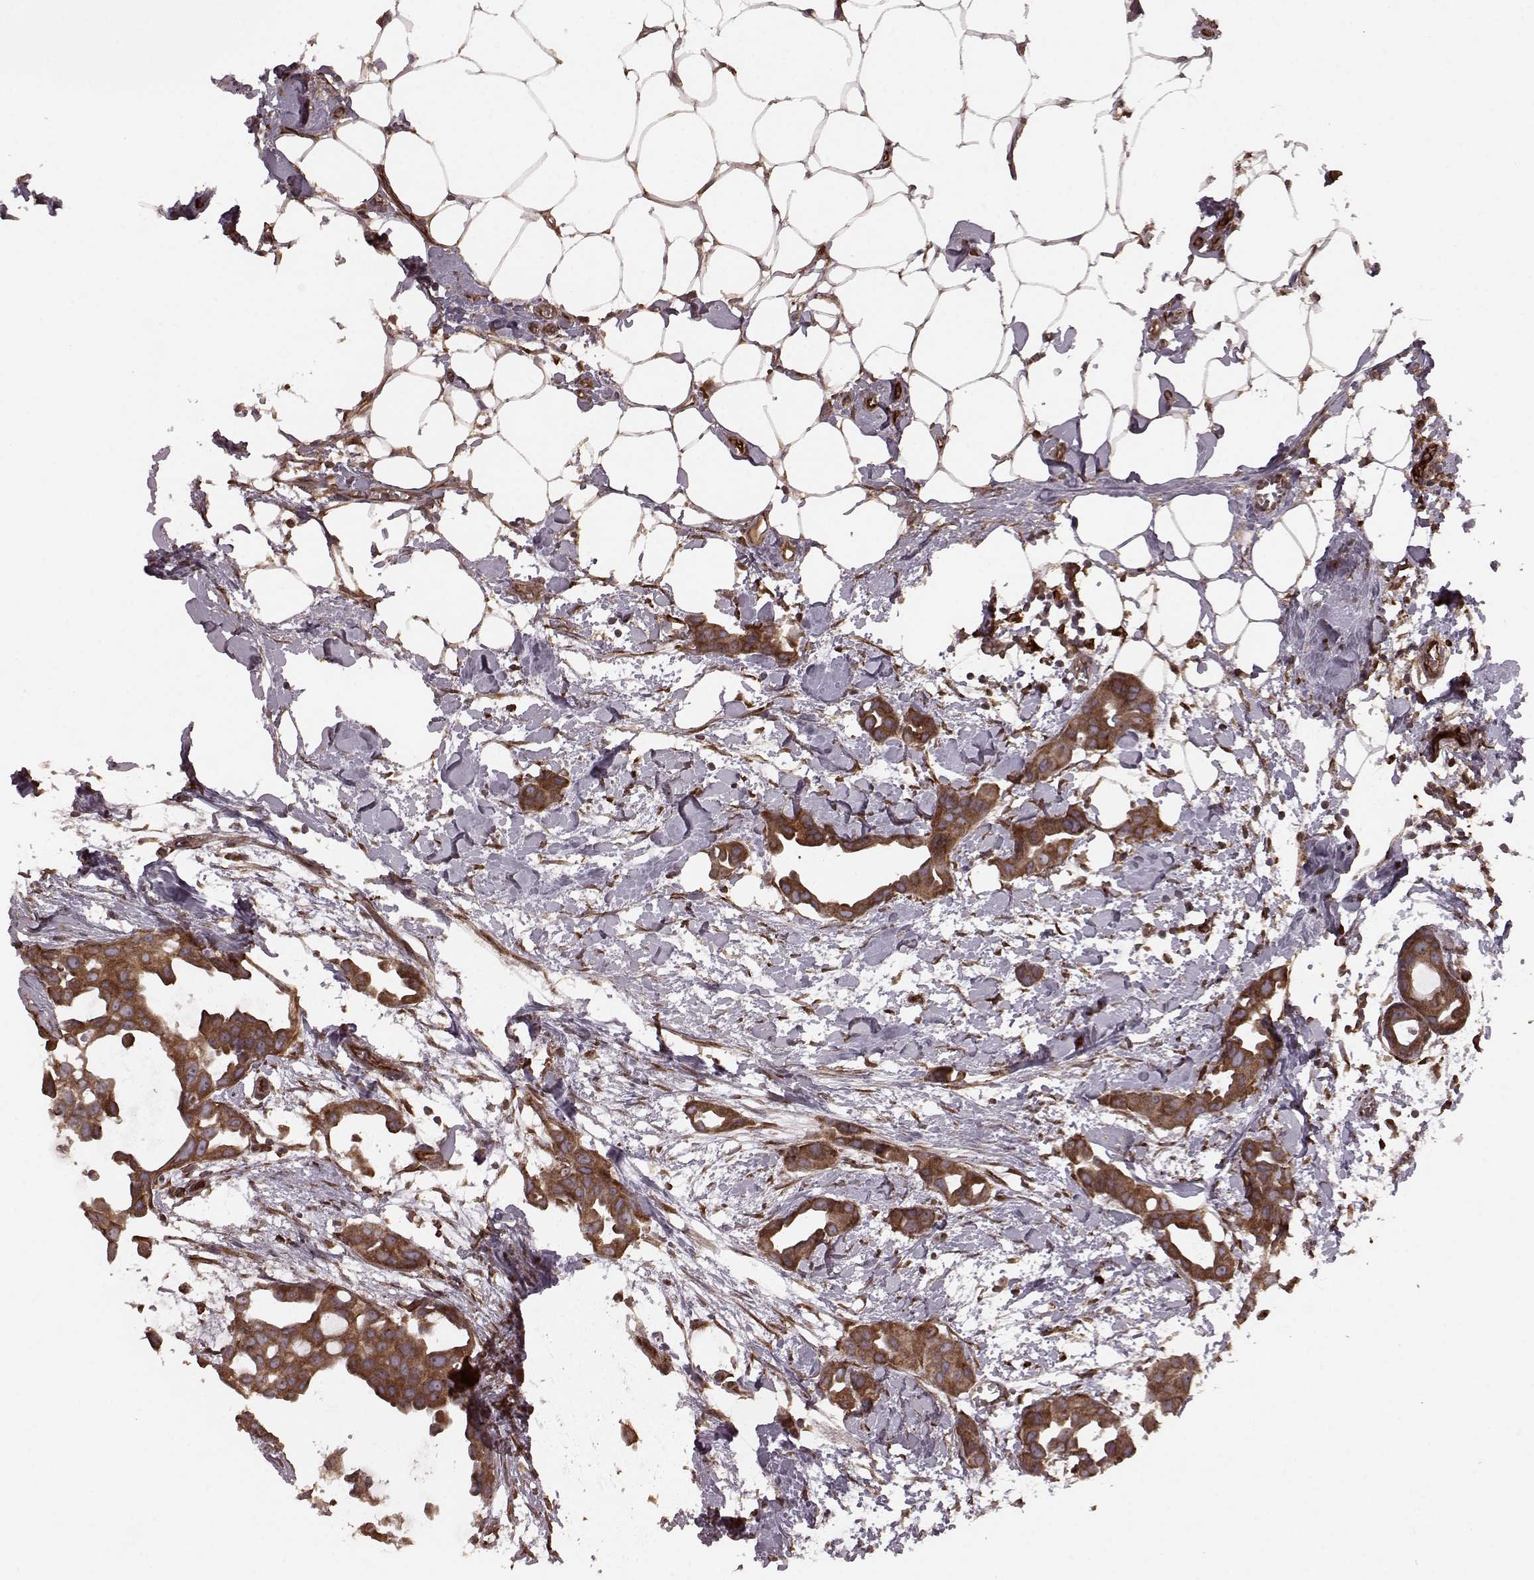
{"staining": {"intensity": "strong", "quantity": ">75%", "location": "cytoplasmic/membranous"}, "tissue": "breast cancer", "cell_type": "Tumor cells", "image_type": "cancer", "snomed": [{"axis": "morphology", "description": "Duct carcinoma"}, {"axis": "topography", "description": "Breast"}], "caption": "Human invasive ductal carcinoma (breast) stained for a protein (brown) displays strong cytoplasmic/membranous positive staining in approximately >75% of tumor cells.", "gene": "AGPAT1", "patient": {"sex": "female", "age": 38}}